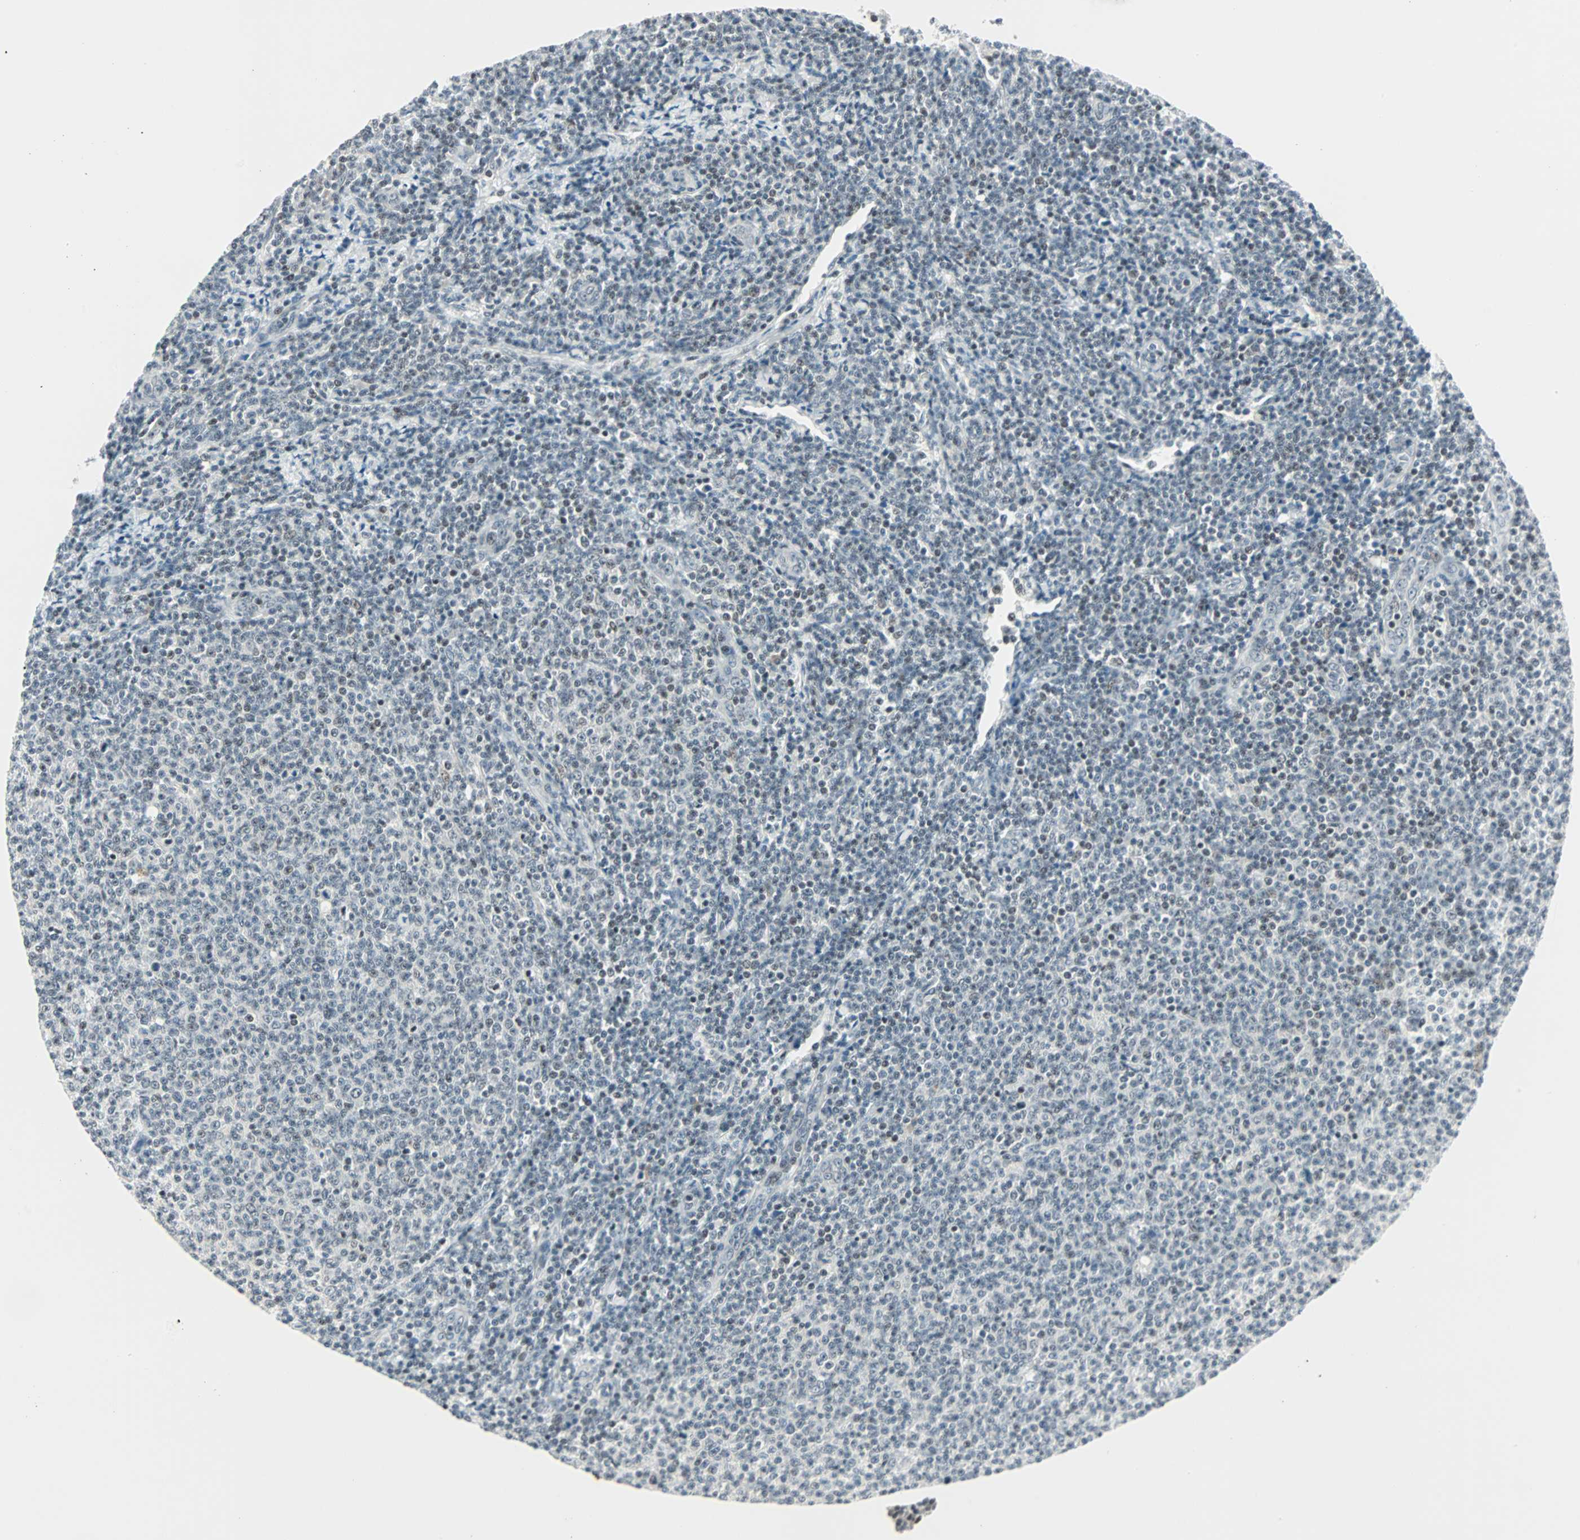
{"staining": {"intensity": "weak", "quantity": "<25%", "location": "nuclear"}, "tissue": "lymphoma", "cell_type": "Tumor cells", "image_type": "cancer", "snomed": [{"axis": "morphology", "description": "Malignant lymphoma, non-Hodgkin's type, Low grade"}, {"axis": "topography", "description": "Lymph node"}], "caption": "Immunohistochemical staining of lymphoma demonstrates no significant expression in tumor cells. (DAB IHC, high magnification).", "gene": "SIN3A", "patient": {"sex": "male", "age": 66}}